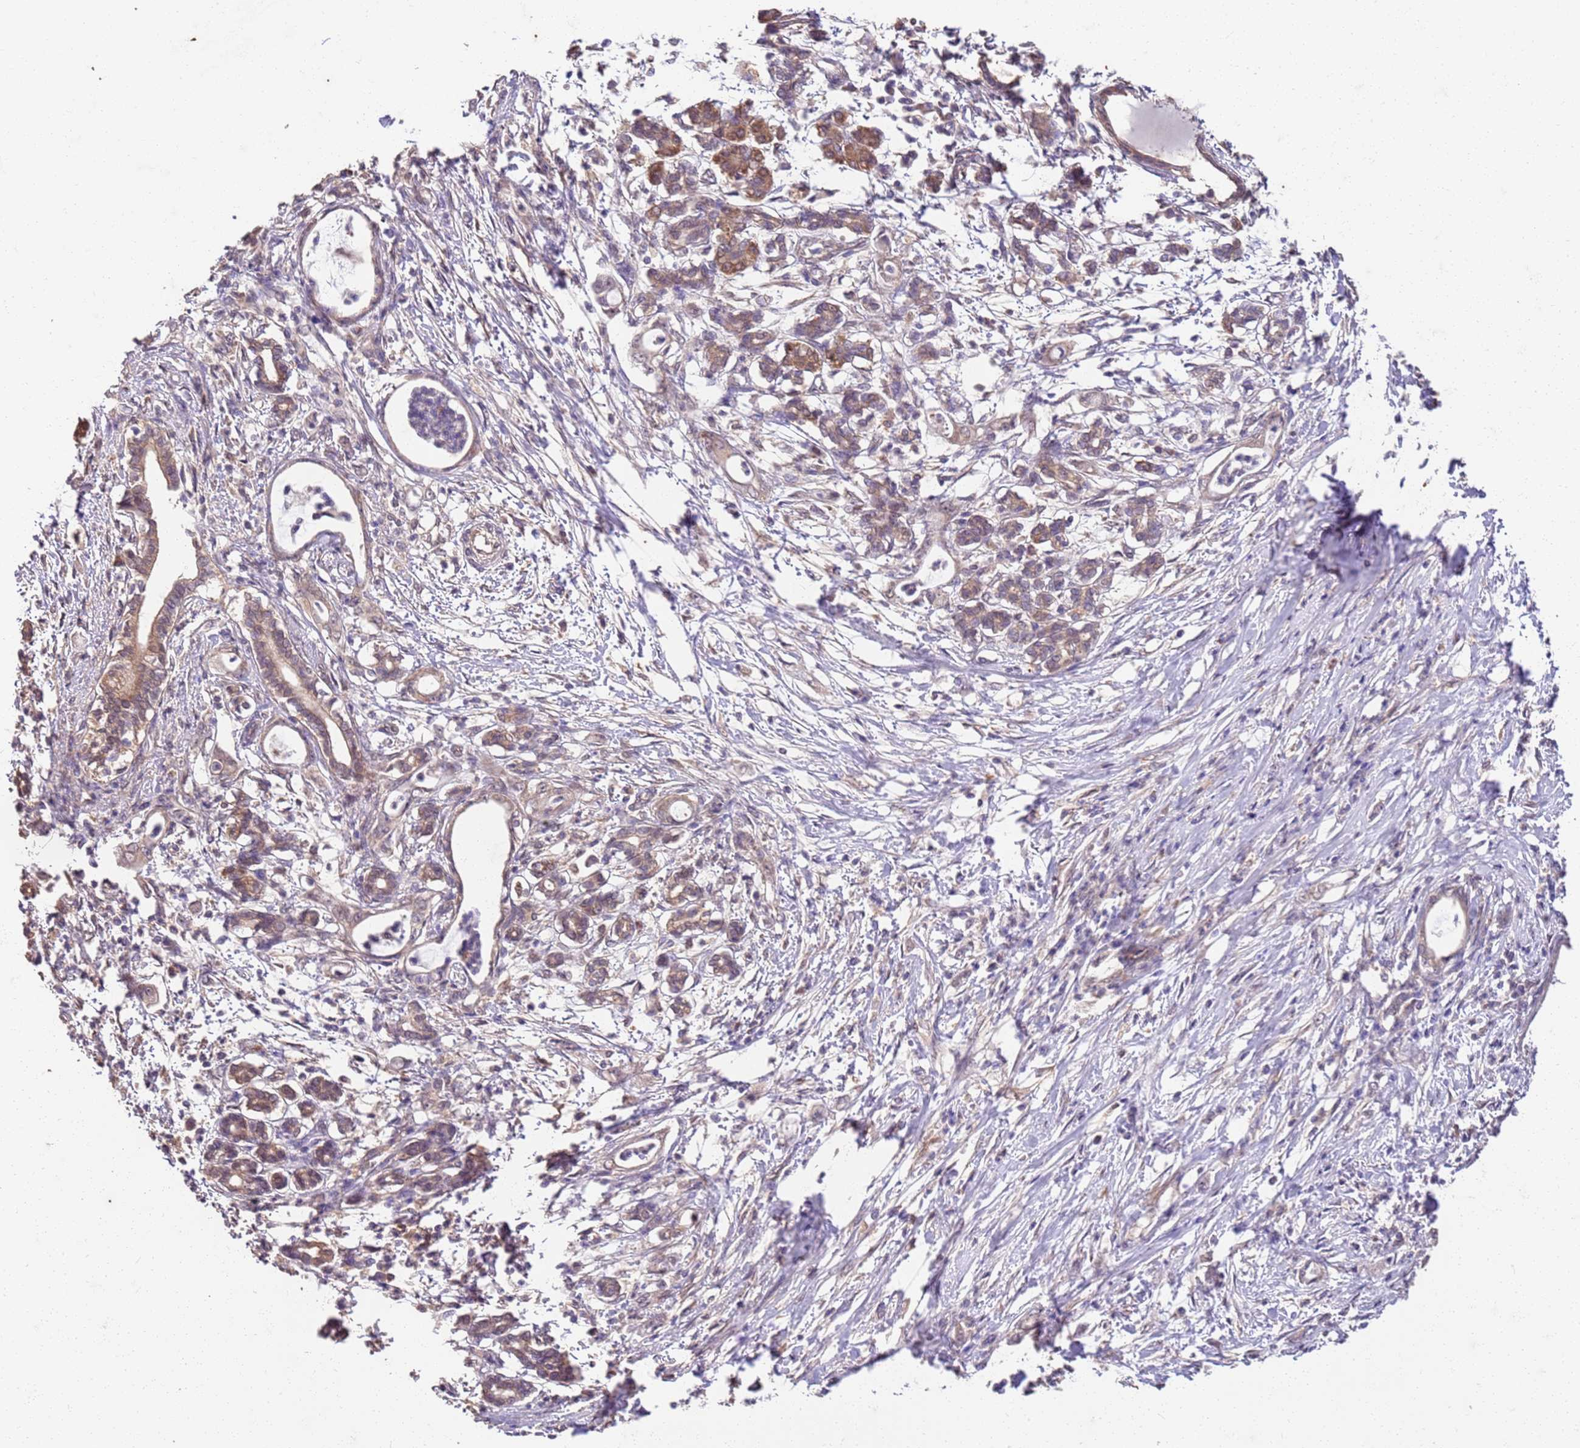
{"staining": {"intensity": "moderate", "quantity": "25%-75%", "location": "cytoplasmic/membranous"}, "tissue": "pancreatic cancer", "cell_type": "Tumor cells", "image_type": "cancer", "snomed": [{"axis": "morphology", "description": "Adenocarcinoma, NOS"}, {"axis": "topography", "description": "Pancreas"}], "caption": "Pancreatic adenocarcinoma was stained to show a protein in brown. There is medium levels of moderate cytoplasmic/membranous expression in about 25%-75% of tumor cells.", "gene": "UBE3A", "patient": {"sex": "female", "age": 55}}